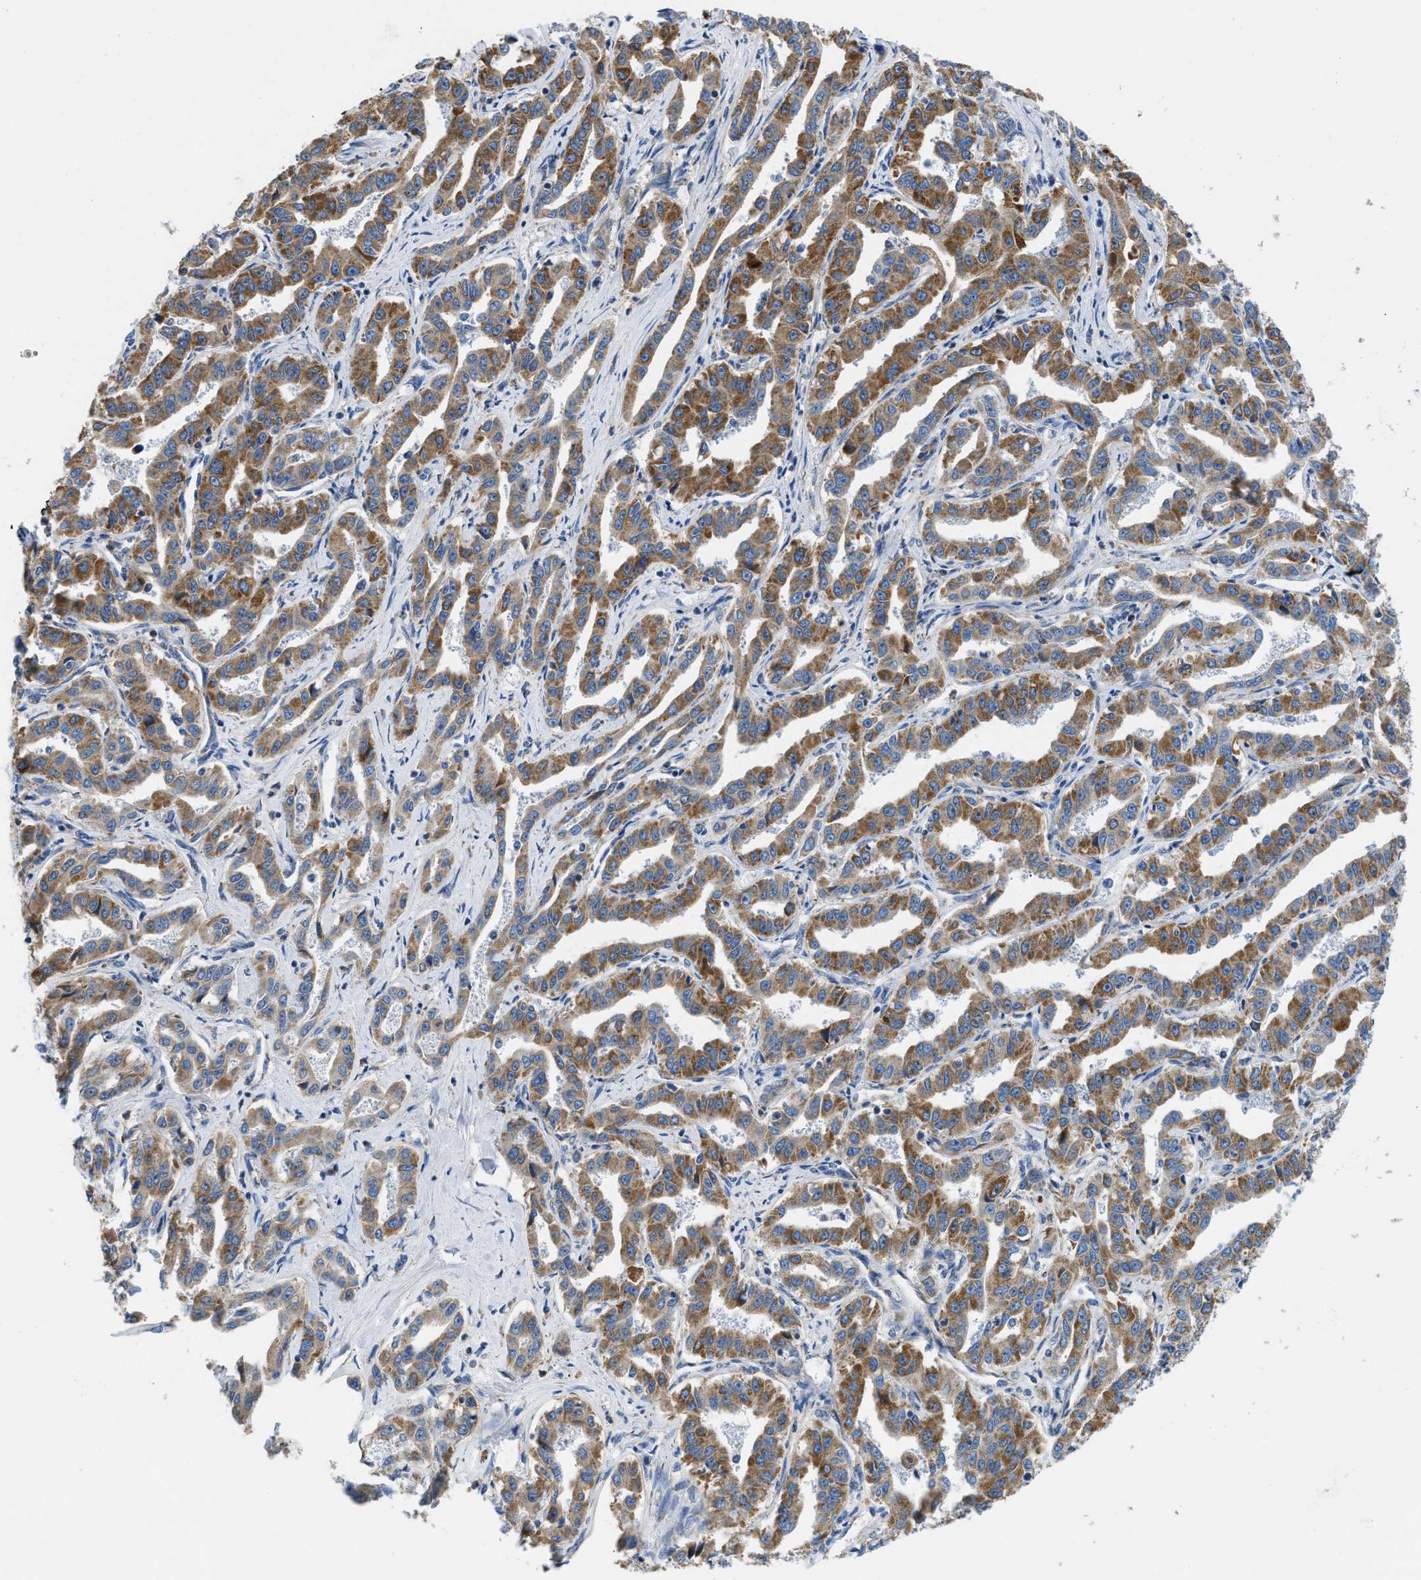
{"staining": {"intensity": "moderate", "quantity": ">75%", "location": "cytoplasmic/membranous"}, "tissue": "liver cancer", "cell_type": "Tumor cells", "image_type": "cancer", "snomed": [{"axis": "morphology", "description": "Cholangiocarcinoma"}, {"axis": "topography", "description": "Liver"}], "caption": "Protein staining by immunohistochemistry displays moderate cytoplasmic/membranous staining in about >75% of tumor cells in liver cancer.", "gene": "SLC25A13", "patient": {"sex": "male", "age": 59}}